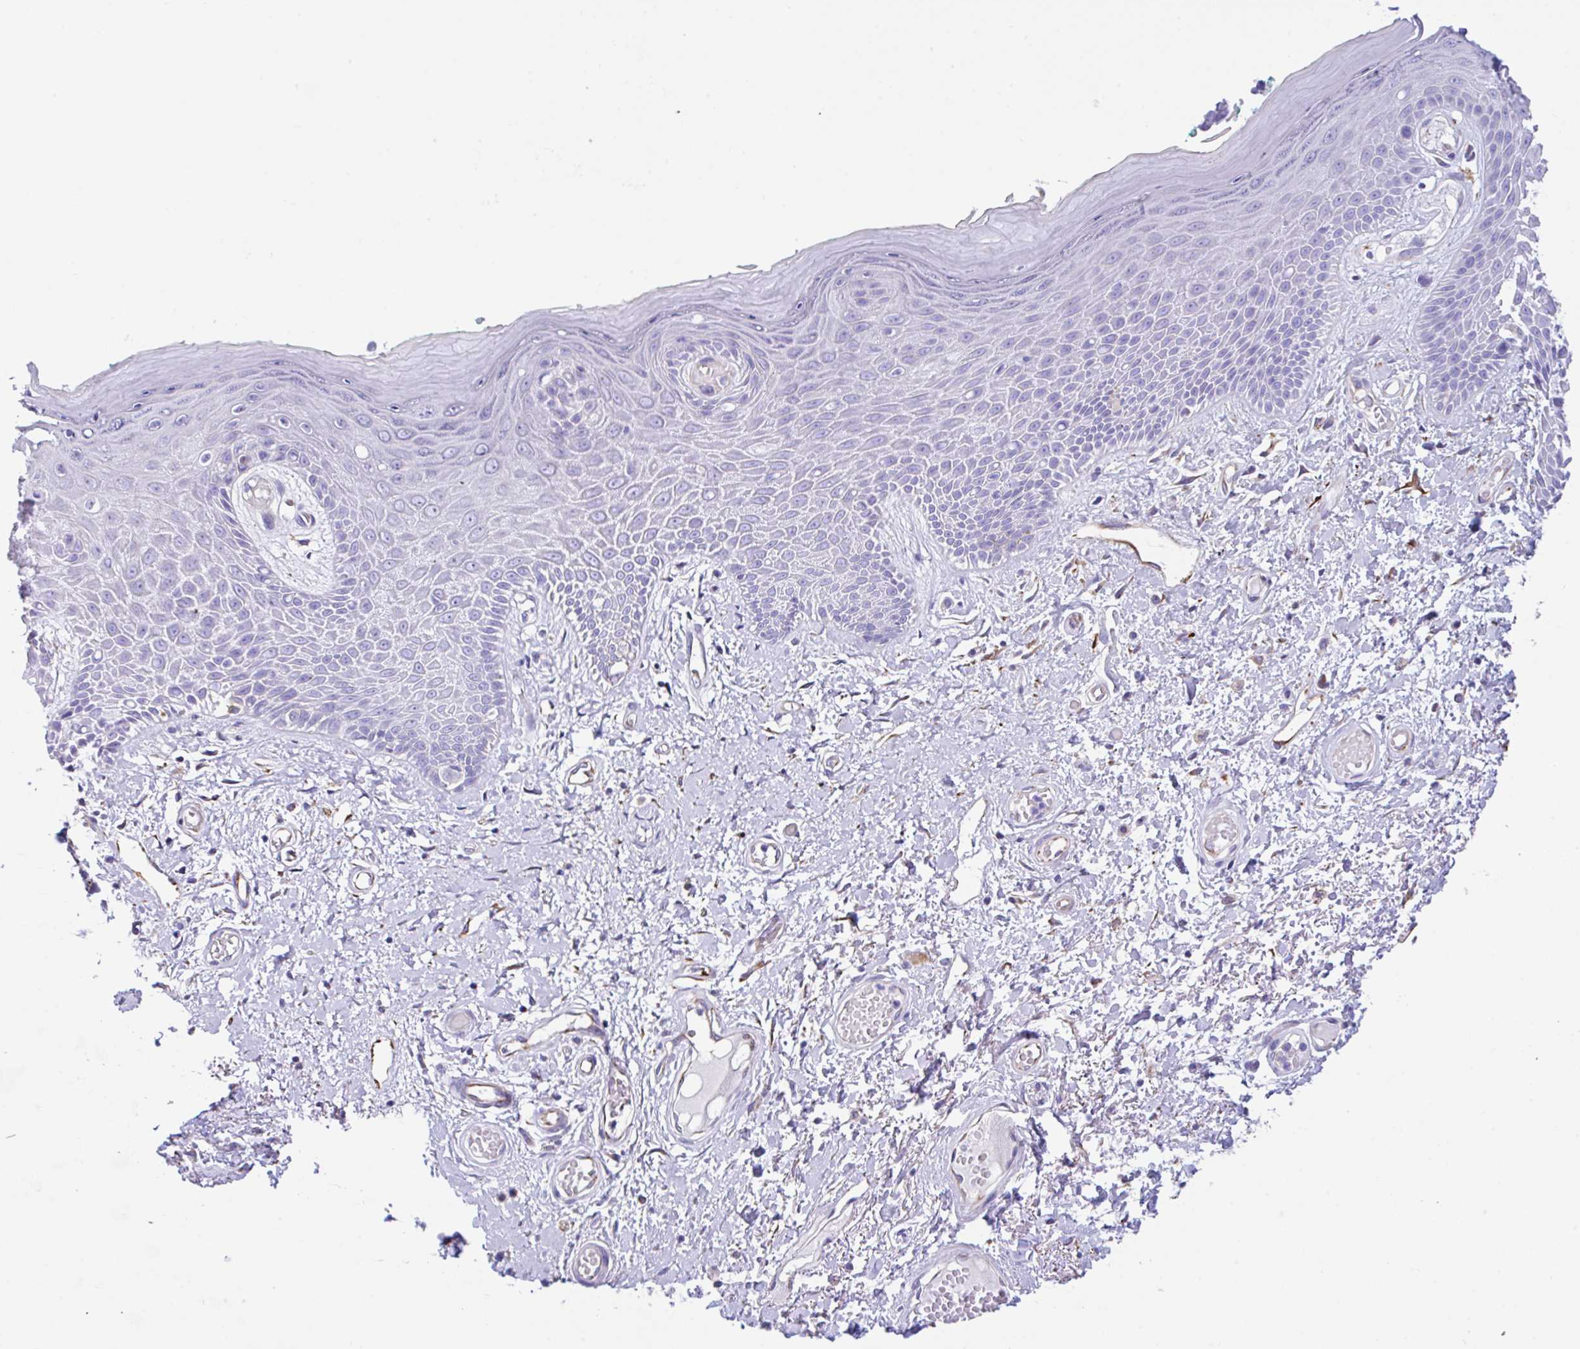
{"staining": {"intensity": "negative", "quantity": "none", "location": "none"}, "tissue": "skin", "cell_type": "Epidermal cells", "image_type": "normal", "snomed": [{"axis": "morphology", "description": "Normal tissue, NOS"}, {"axis": "topography", "description": "Anal"}, {"axis": "topography", "description": "Peripheral nerve tissue"}], "caption": "Immunohistochemistry (IHC) of normal human skin shows no positivity in epidermal cells. (DAB immunohistochemistry (IHC), high magnification).", "gene": "NDUFAF8", "patient": {"sex": "male", "age": 78}}